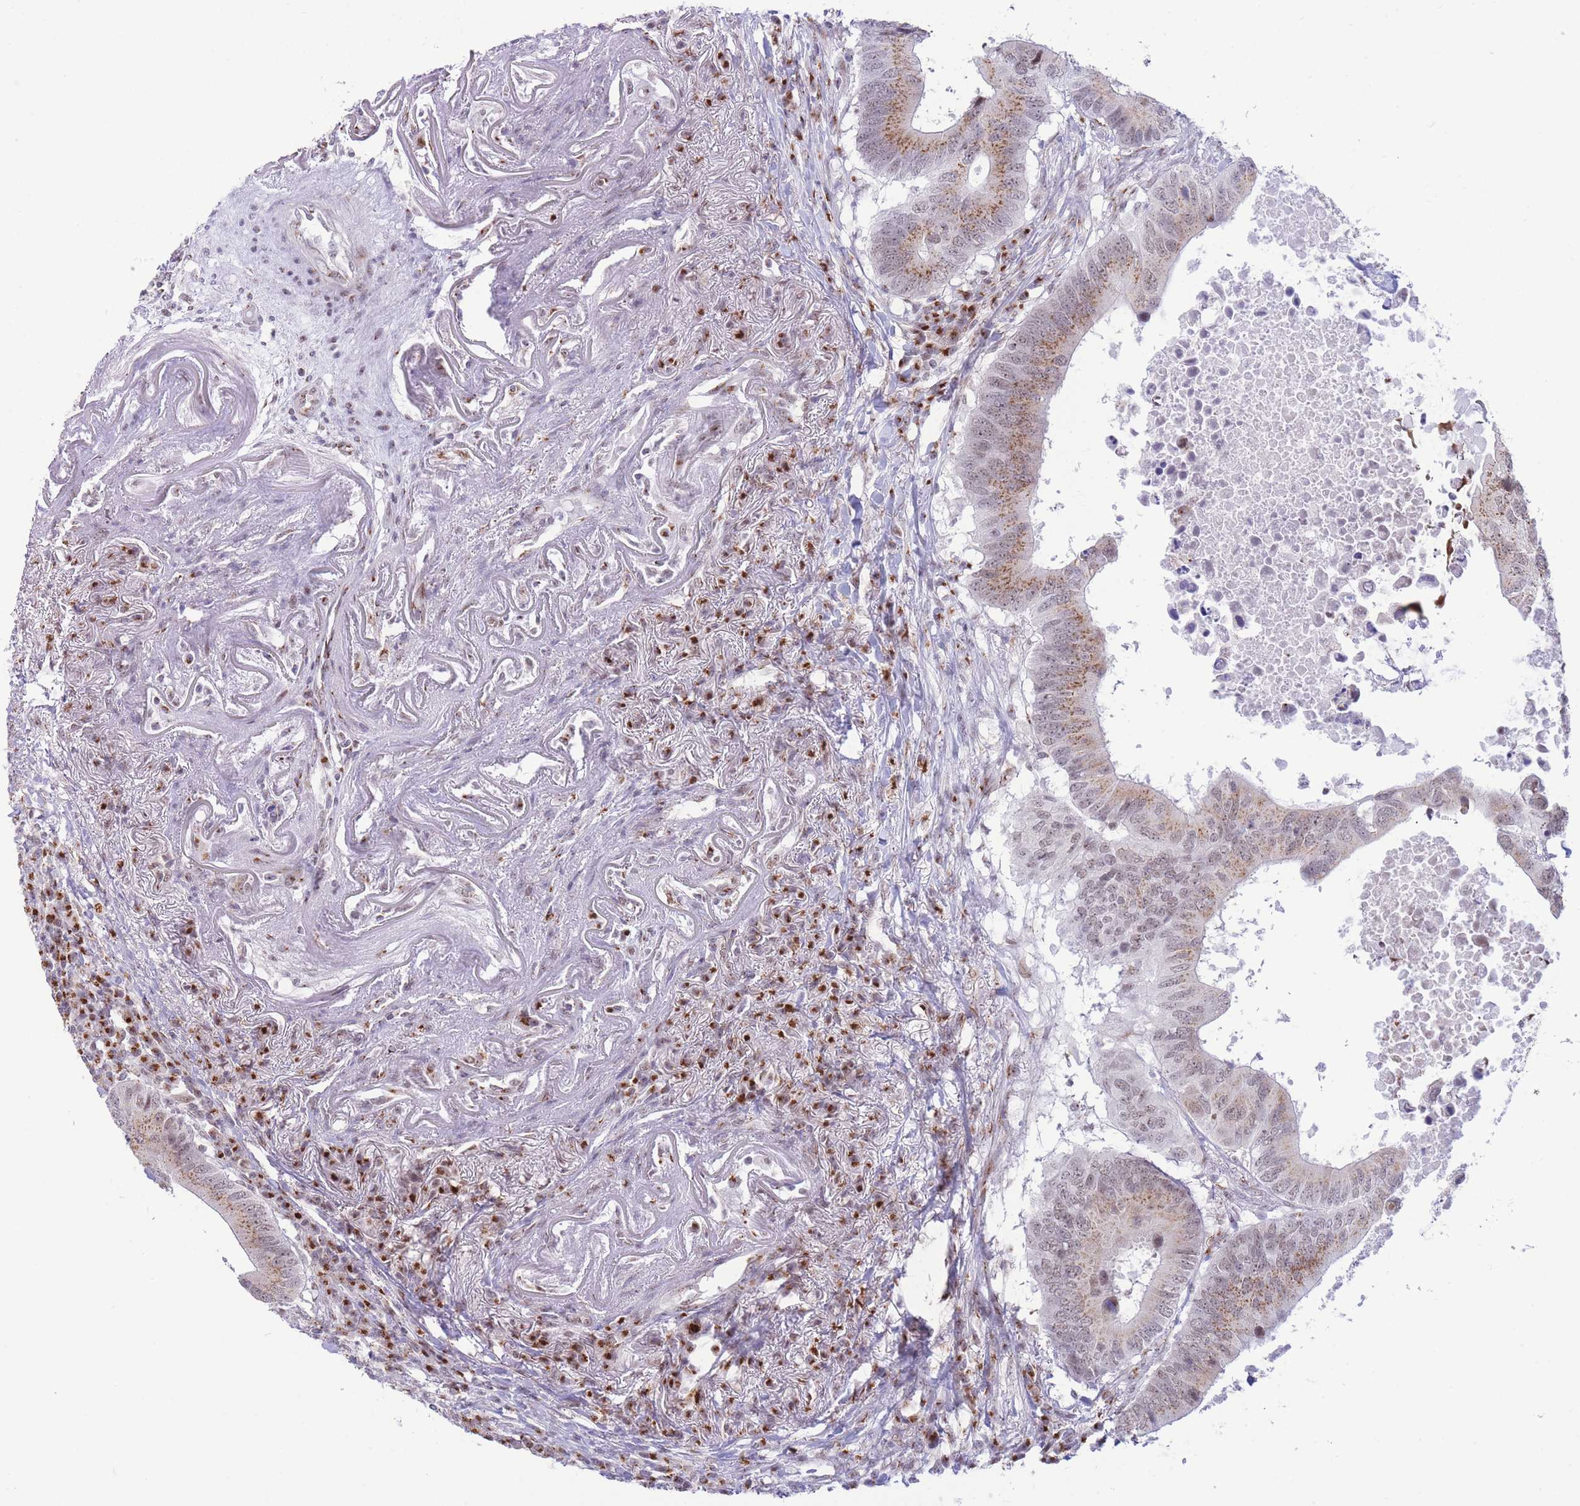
{"staining": {"intensity": "moderate", "quantity": ">75%", "location": "cytoplasmic/membranous,nuclear"}, "tissue": "colorectal cancer", "cell_type": "Tumor cells", "image_type": "cancer", "snomed": [{"axis": "morphology", "description": "Adenocarcinoma, NOS"}, {"axis": "topography", "description": "Colon"}], "caption": "This image shows IHC staining of colorectal cancer (adenocarcinoma), with medium moderate cytoplasmic/membranous and nuclear expression in about >75% of tumor cells.", "gene": "INO80C", "patient": {"sex": "male", "age": 71}}